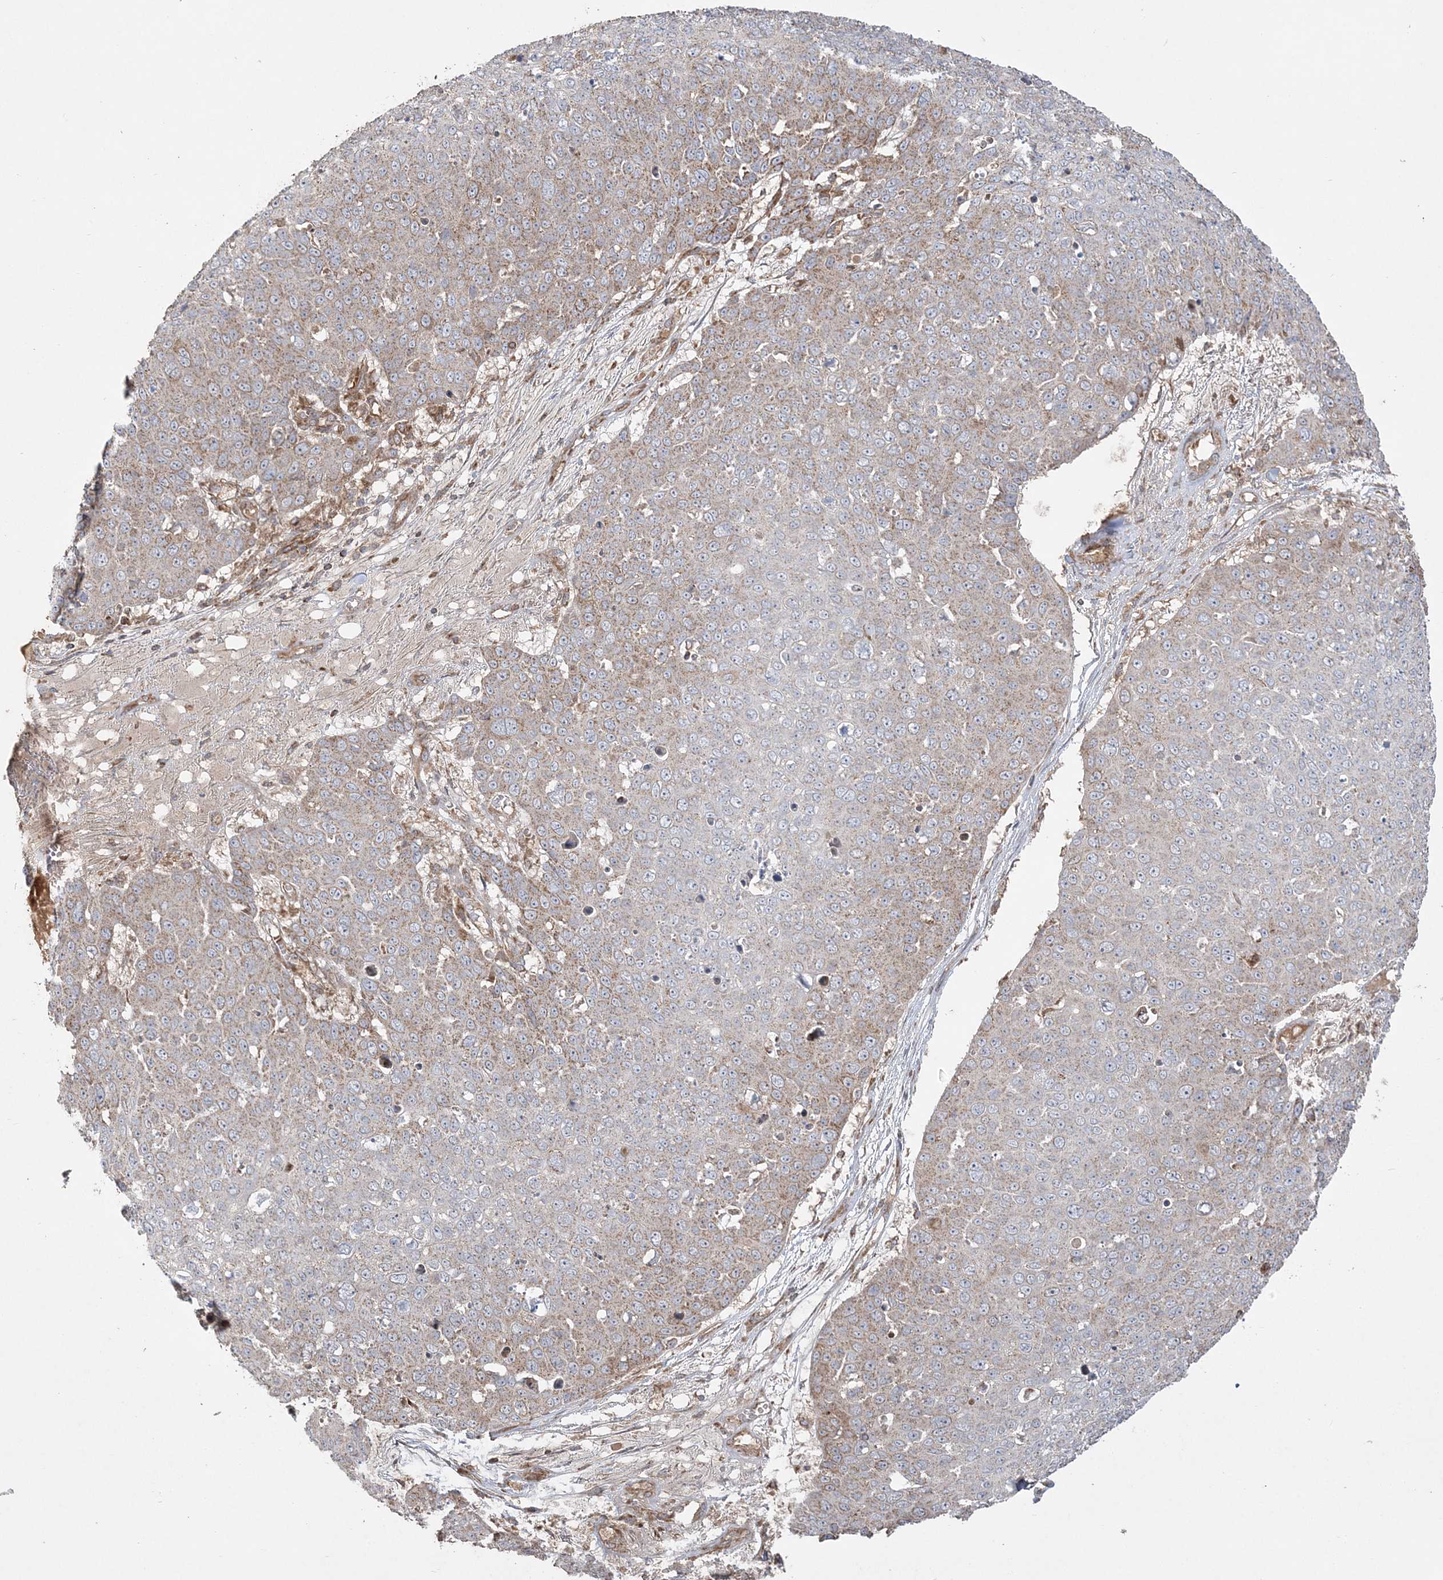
{"staining": {"intensity": "weak", "quantity": ">75%", "location": "cytoplasmic/membranous"}, "tissue": "skin cancer", "cell_type": "Tumor cells", "image_type": "cancer", "snomed": [{"axis": "morphology", "description": "Squamous cell carcinoma, NOS"}, {"axis": "topography", "description": "Skin"}], "caption": "Approximately >75% of tumor cells in squamous cell carcinoma (skin) reveal weak cytoplasmic/membranous protein expression as visualized by brown immunohistochemical staining.", "gene": "SCLT1", "patient": {"sex": "male", "age": 71}}